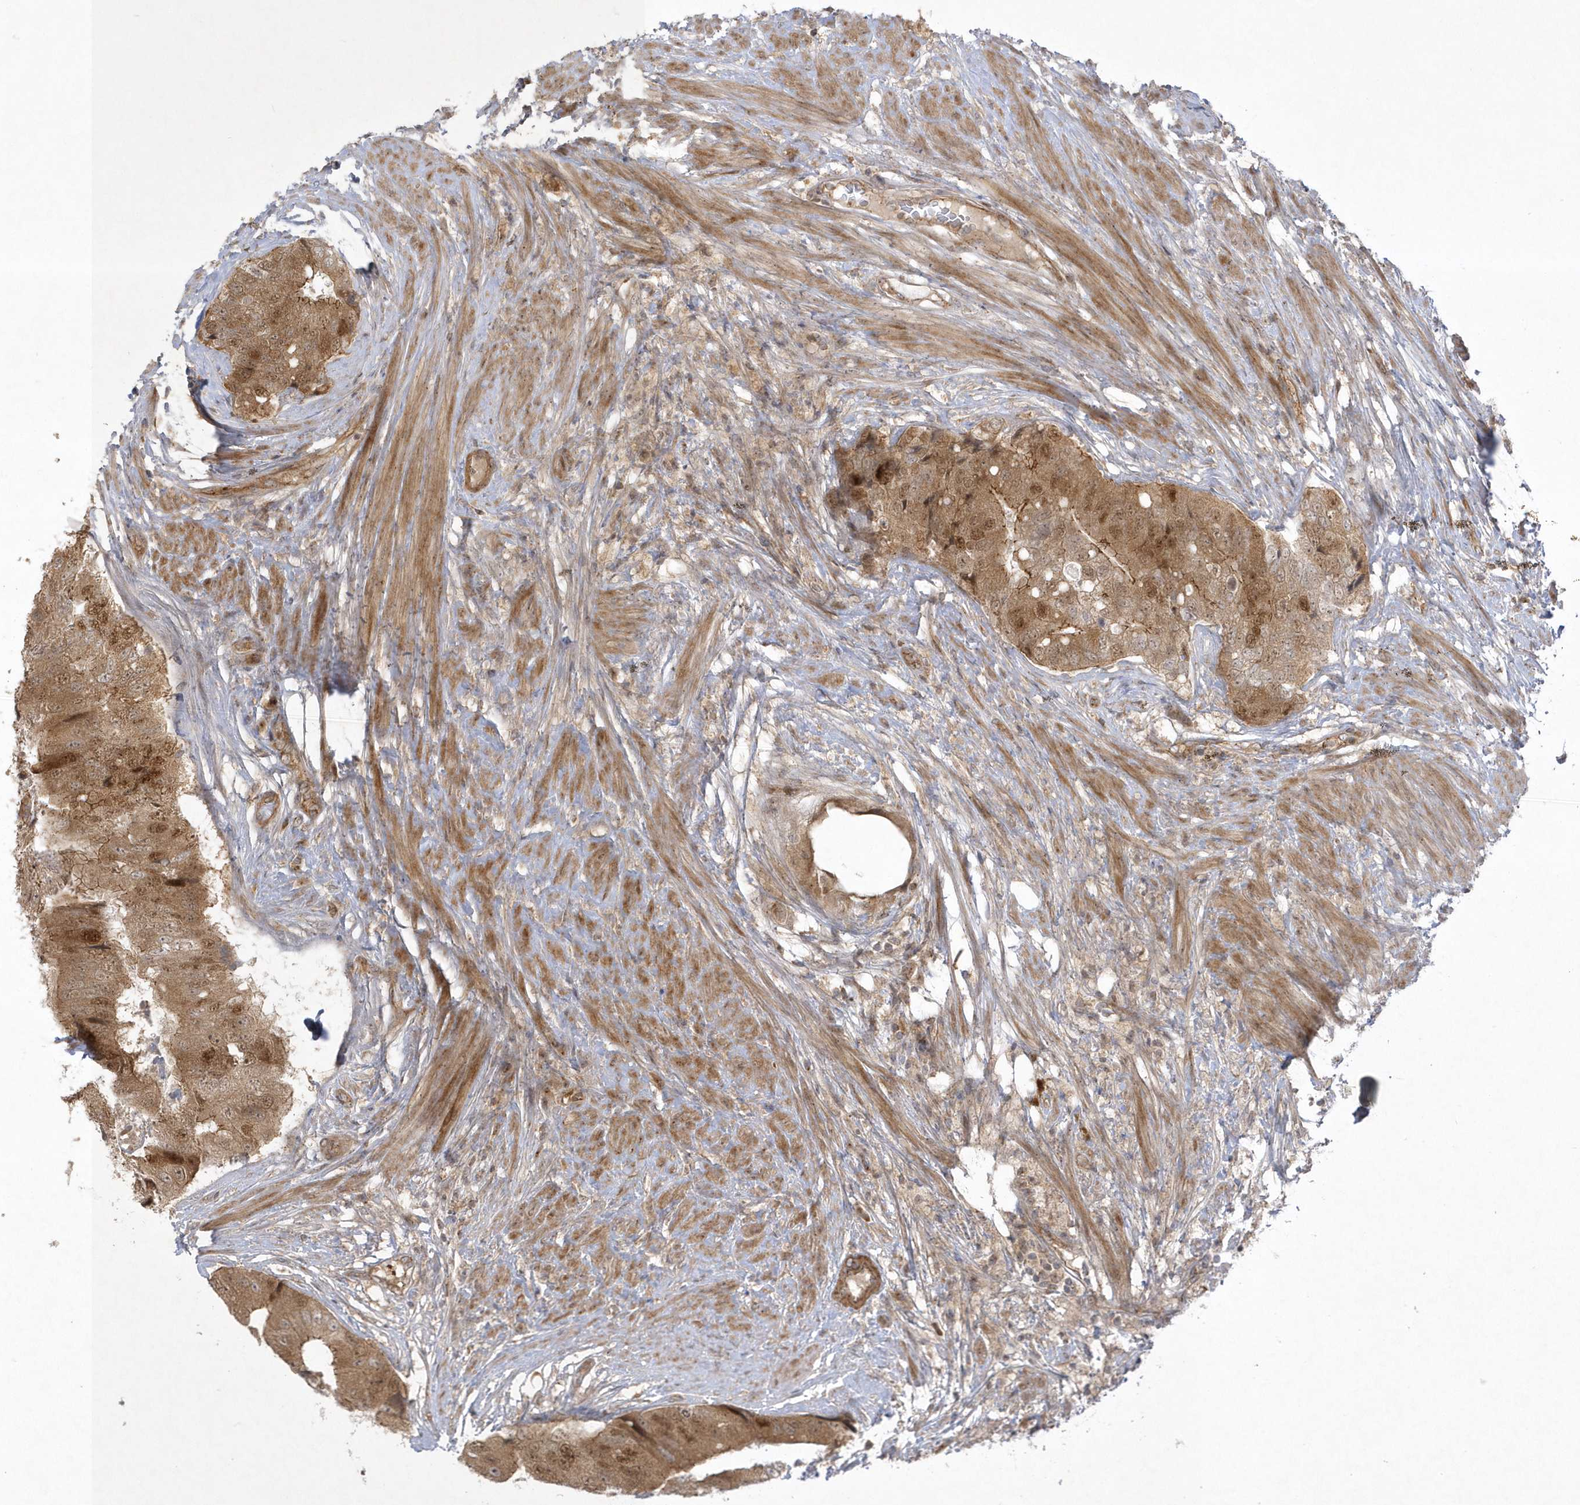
{"staining": {"intensity": "moderate", "quantity": ">75%", "location": "cytoplasmic/membranous,nuclear"}, "tissue": "prostate cancer", "cell_type": "Tumor cells", "image_type": "cancer", "snomed": [{"axis": "morphology", "description": "Adenocarcinoma, High grade"}, {"axis": "topography", "description": "Prostate"}], "caption": "A high-resolution micrograph shows immunohistochemistry (IHC) staining of prostate cancer (adenocarcinoma (high-grade)), which exhibits moderate cytoplasmic/membranous and nuclear expression in about >75% of tumor cells. The protein of interest is stained brown, and the nuclei are stained in blue (DAB IHC with brightfield microscopy, high magnification).", "gene": "NAF1", "patient": {"sex": "male", "age": 70}}